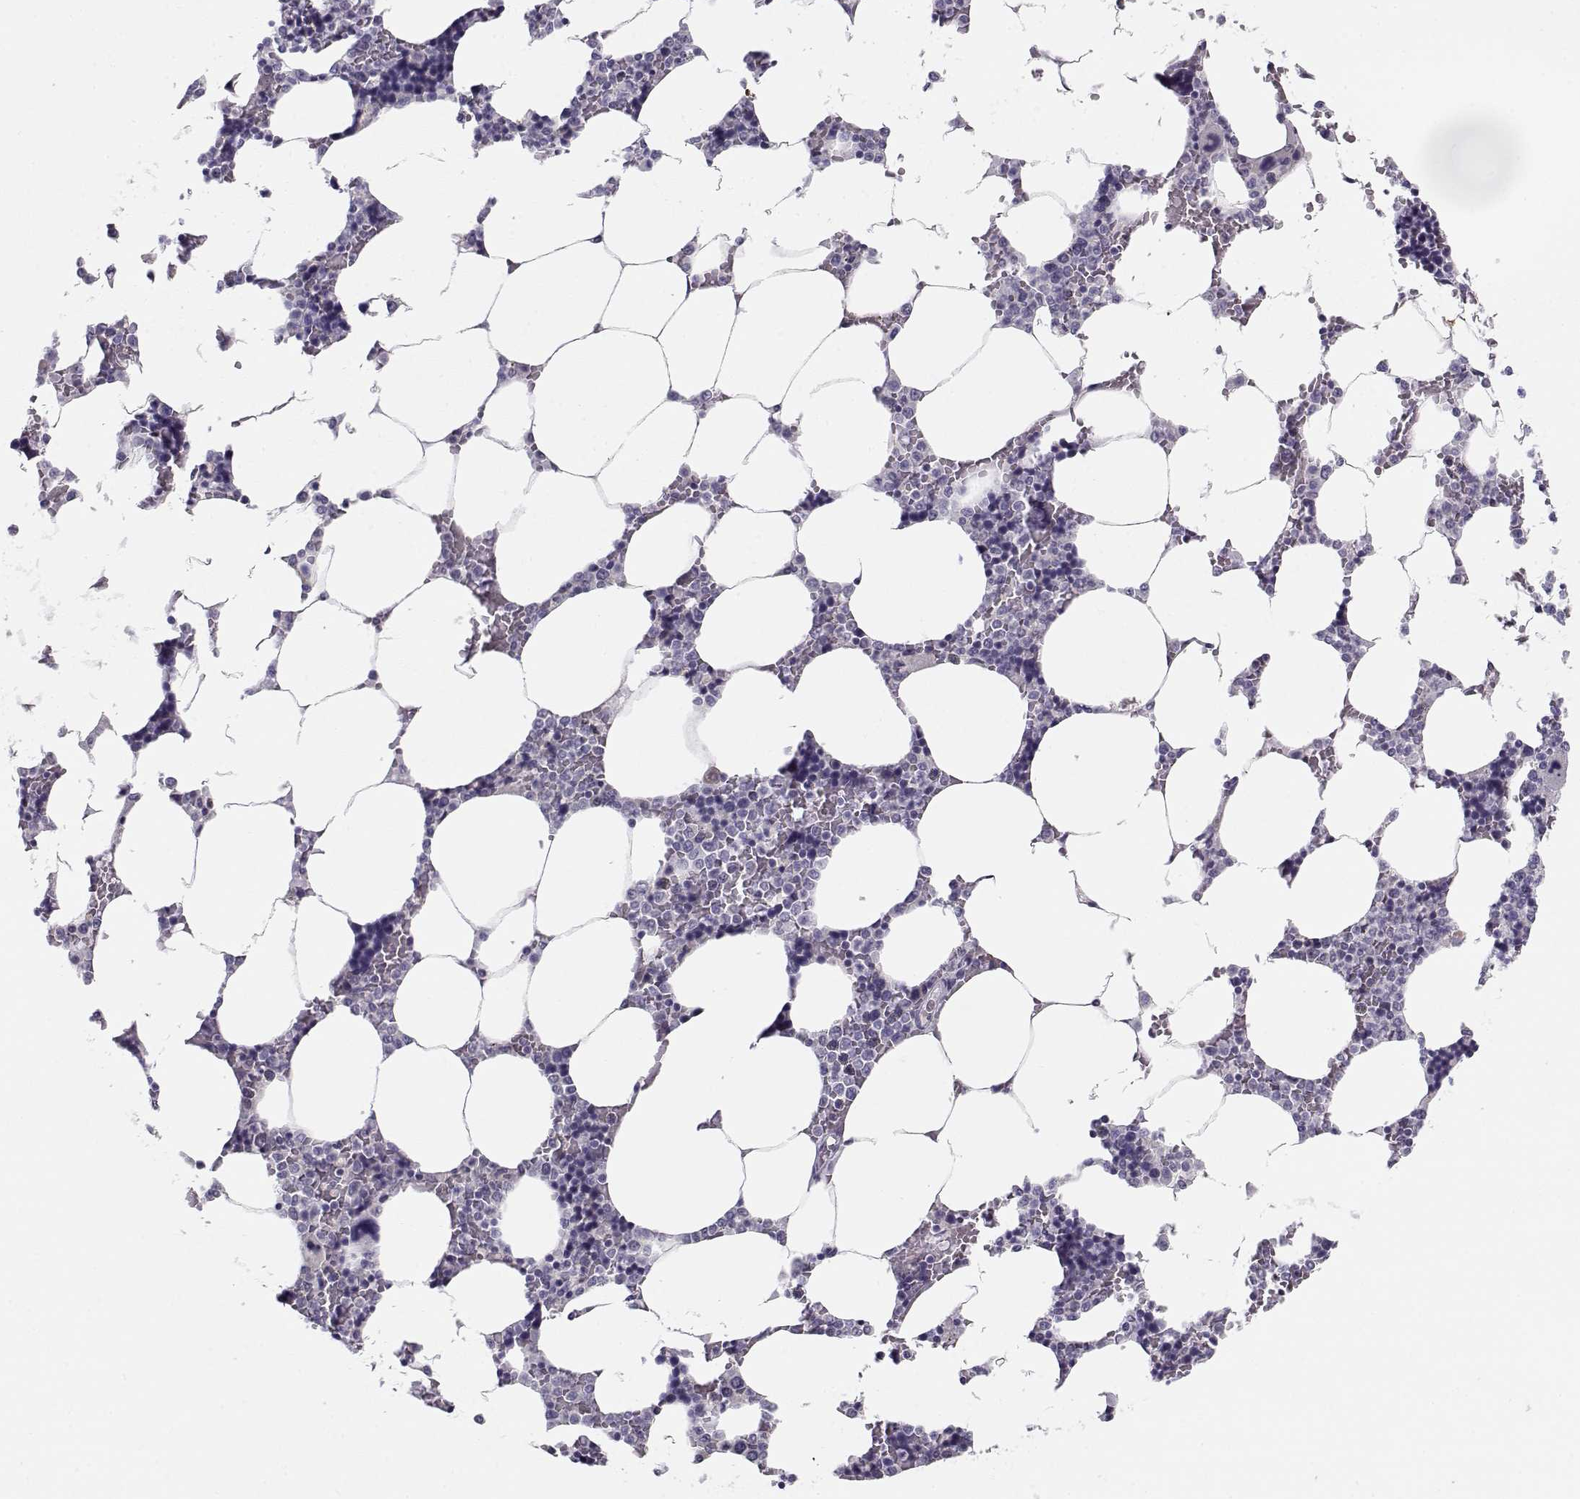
{"staining": {"intensity": "negative", "quantity": "none", "location": "none"}, "tissue": "bone marrow", "cell_type": "Hematopoietic cells", "image_type": "normal", "snomed": [{"axis": "morphology", "description": "Normal tissue, NOS"}, {"axis": "topography", "description": "Bone marrow"}], "caption": "A high-resolution micrograph shows immunohistochemistry staining of benign bone marrow, which reveals no significant expression in hematopoietic cells. The staining is performed using DAB brown chromogen with nuclei counter-stained in using hematoxylin.", "gene": "C16orf86", "patient": {"sex": "male", "age": 63}}